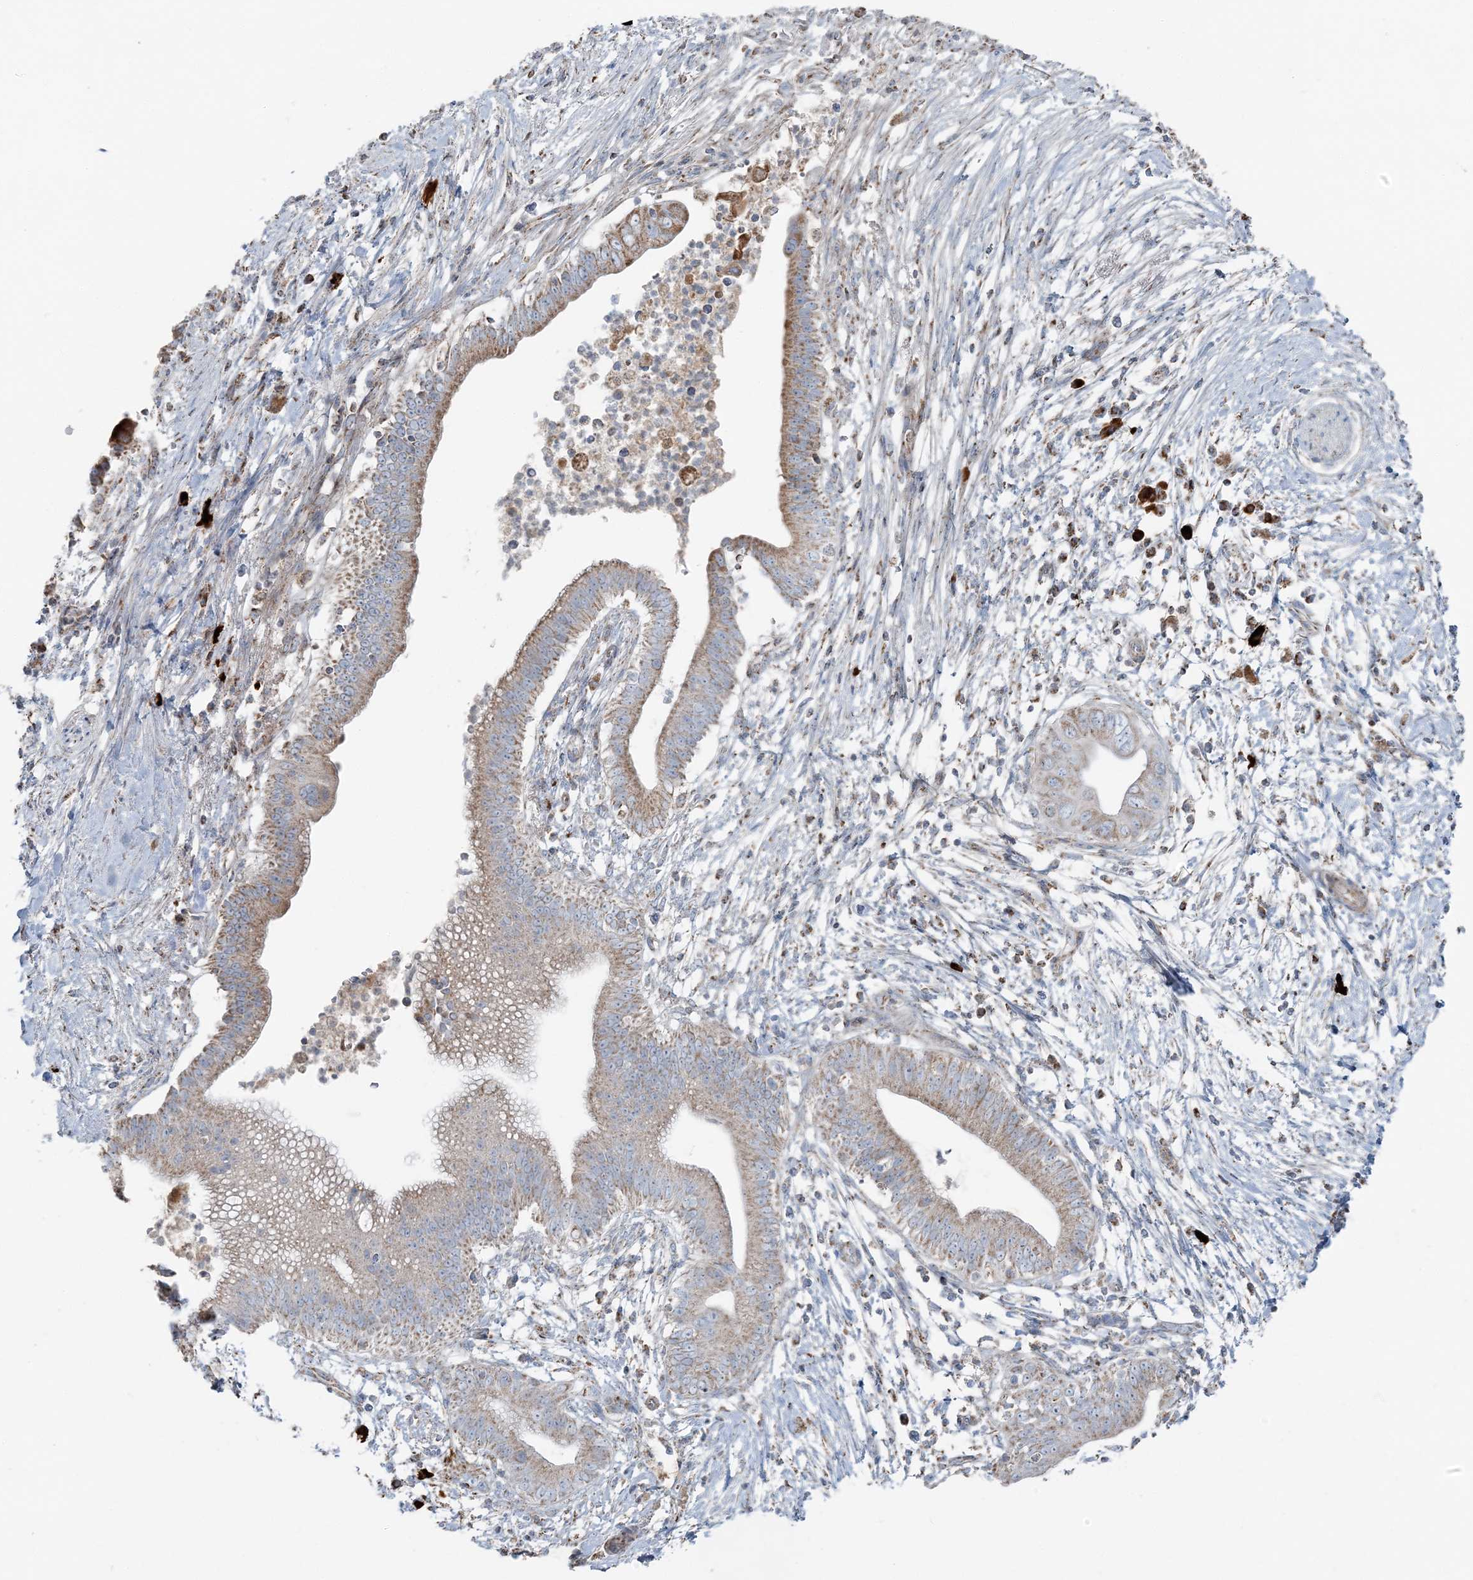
{"staining": {"intensity": "moderate", "quantity": ">75%", "location": "cytoplasmic/membranous"}, "tissue": "pancreatic cancer", "cell_type": "Tumor cells", "image_type": "cancer", "snomed": [{"axis": "morphology", "description": "Adenocarcinoma, NOS"}, {"axis": "topography", "description": "Pancreas"}], "caption": "Human pancreatic cancer stained with a brown dye exhibits moderate cytoplasmic/membranous positive positivity in about >75% of tumor cells.", "gene": "SLC22A16", "patient": {"sex": "male", "age": 68}}